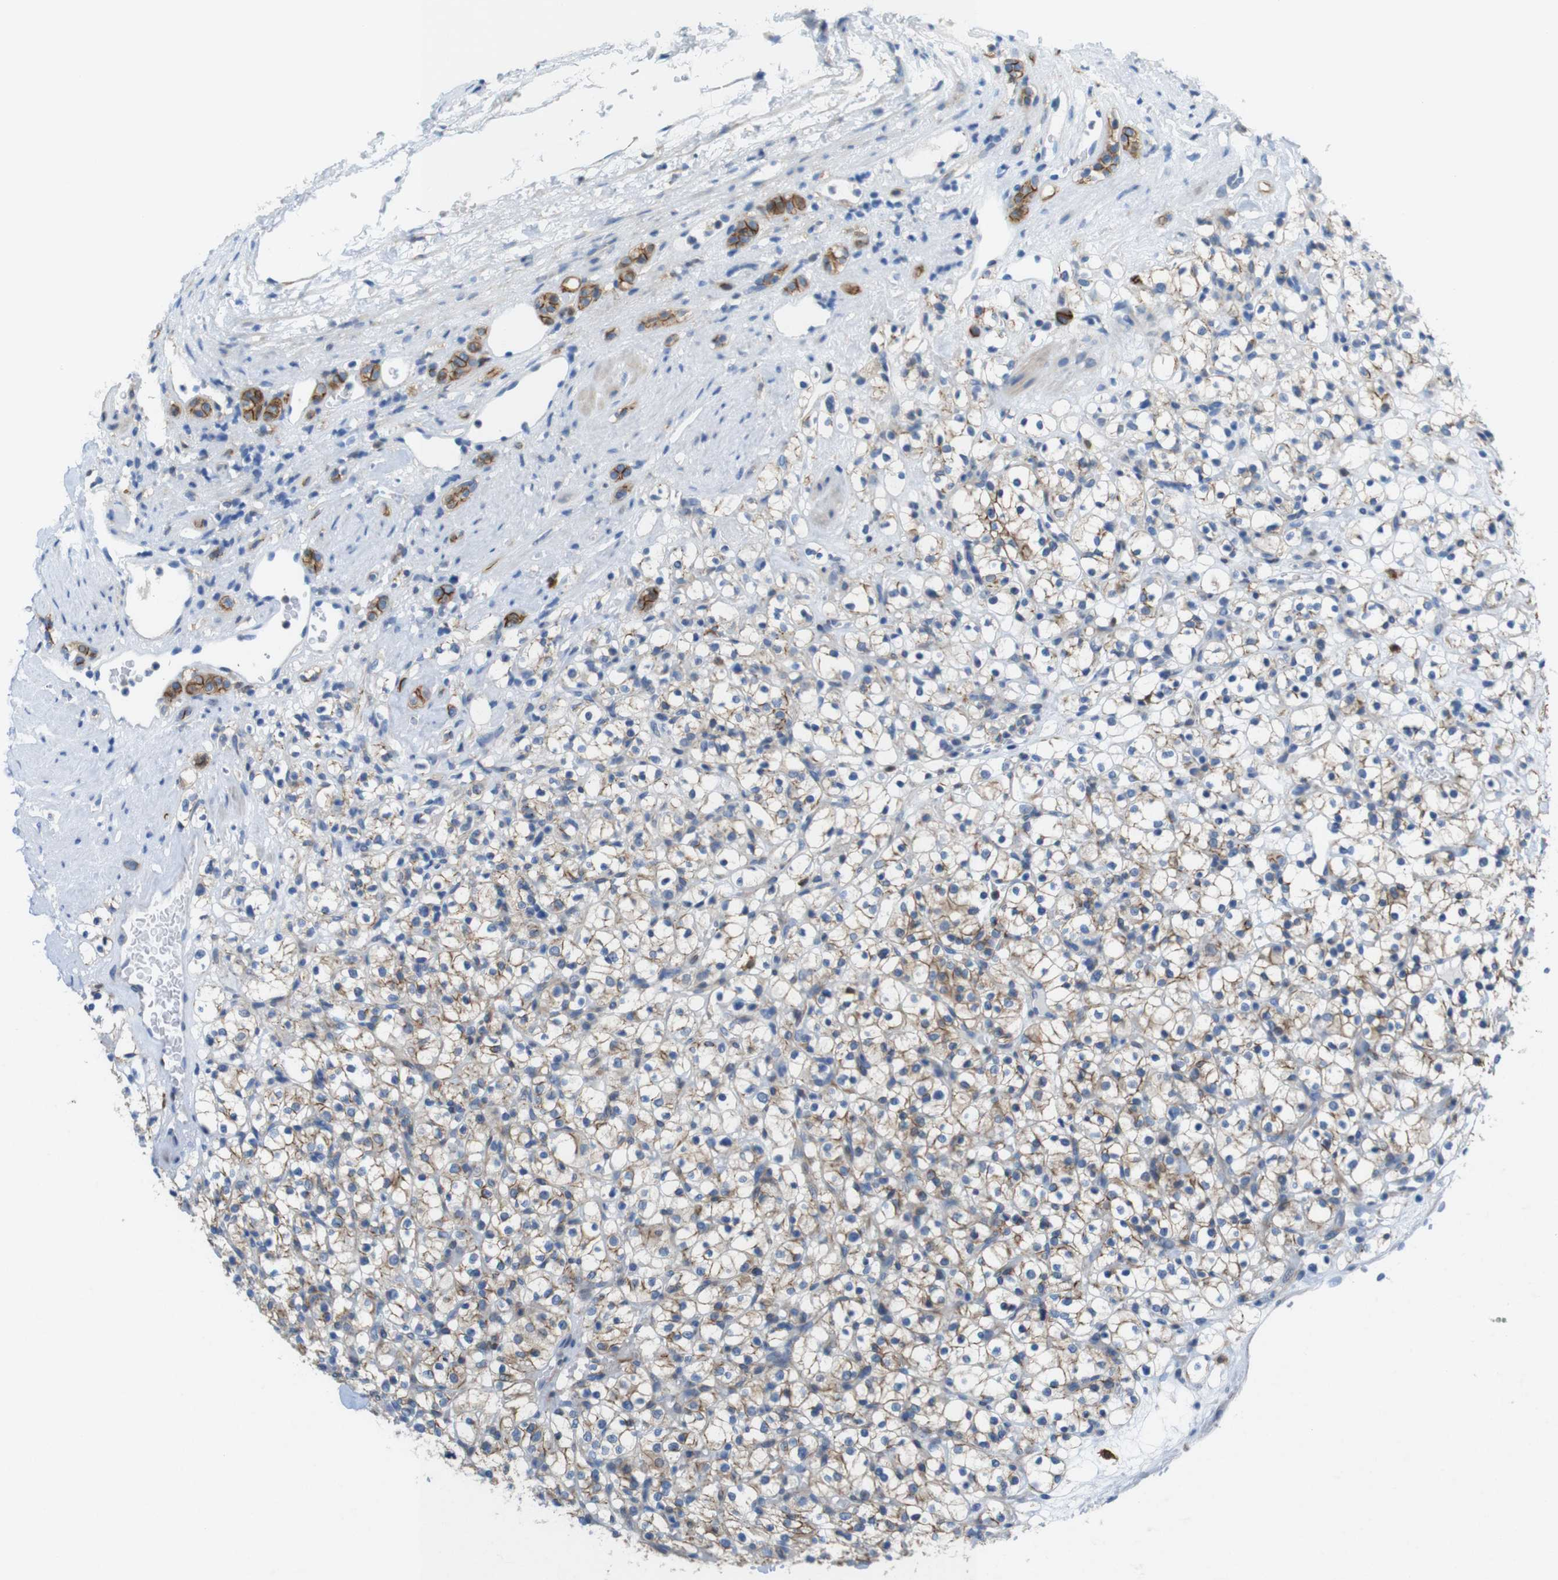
{"staining": {"intensity": "moderate", "quantity": ">75%", "location": "cytoplasmic/membranous"}, "tissue": "renal cancer", "cell_type": "Tumor cells", "image_type": "cancer", "snomed": [{"axis": "morphology", "description": "Normal tissue, NOS"}, {"axis": "morphology", "description": "Adenocarcinoma, NOS"}, {"axis": "topography", "description": "Kidney"}], "caption": "Renal adenocarcinoma stained for a protein reveals moderate cytoplasmic/membranous positivity in tumor cells. (IHC, brightfield microscopy, high magnification).", "gene": "CLMN", "patient": {"sex": "female", "age": 72}}